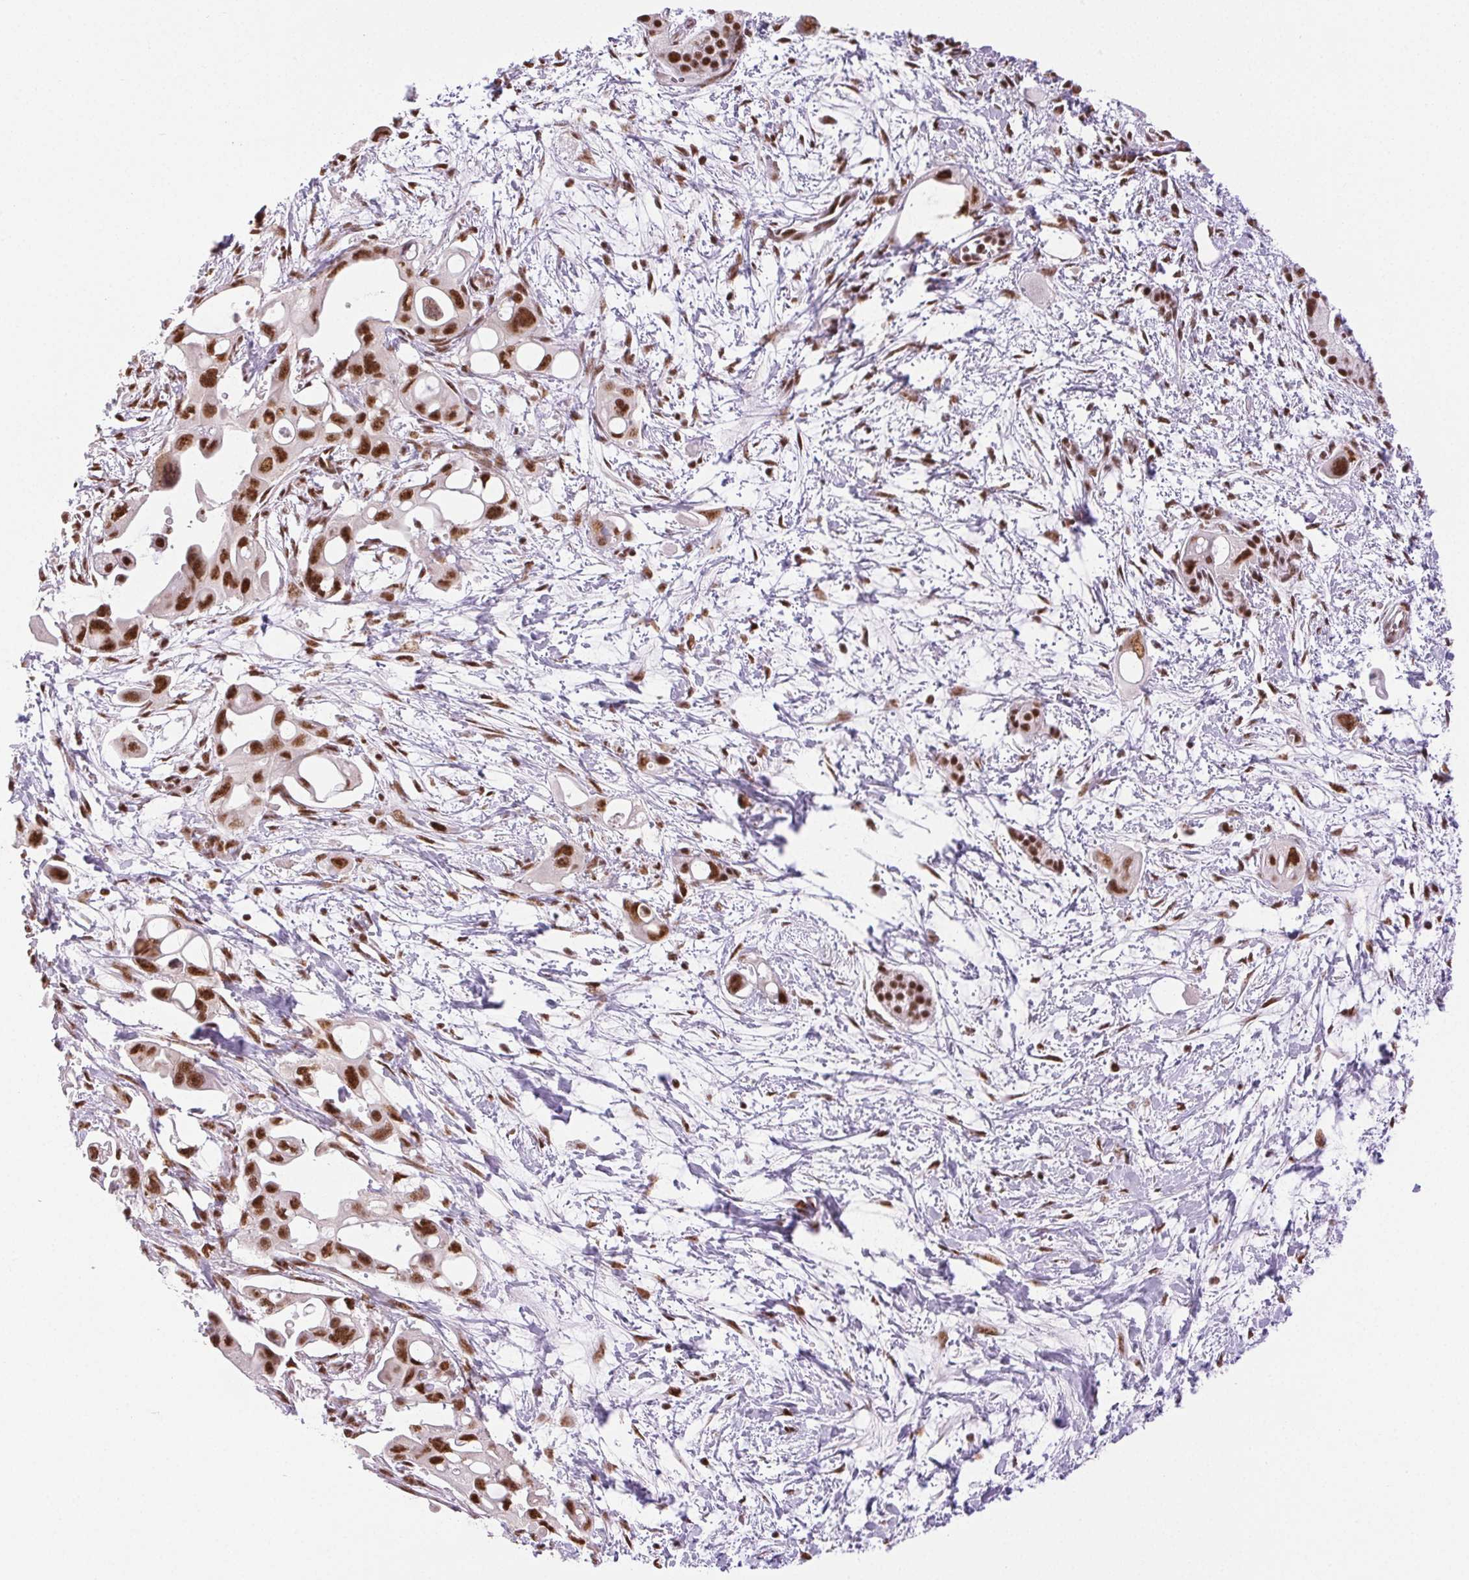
{"staining": {"intensity": "moderate", "quantity": ">75%", "location": "nuclear"}, "tissue": "pancreatic cancer", "cell_type": "Tumor cells", "image_type": "cancer", "snomed": [{"axis": "morphology", "description": "Adenocarcinoma, NOS"}, {"axis": "topography", "description": "Pancreas"}], "caption": "Protein expression analysis of pancreatic cancer shows moderate nuclear staining in approximately >75% of tumor cells. Using DAB (brown) and hematoxylin (blue) stains, captured at high magnification using brightfield microscopy.", "gene": "IK", "patient": {"sex": "male", "age": 61}}